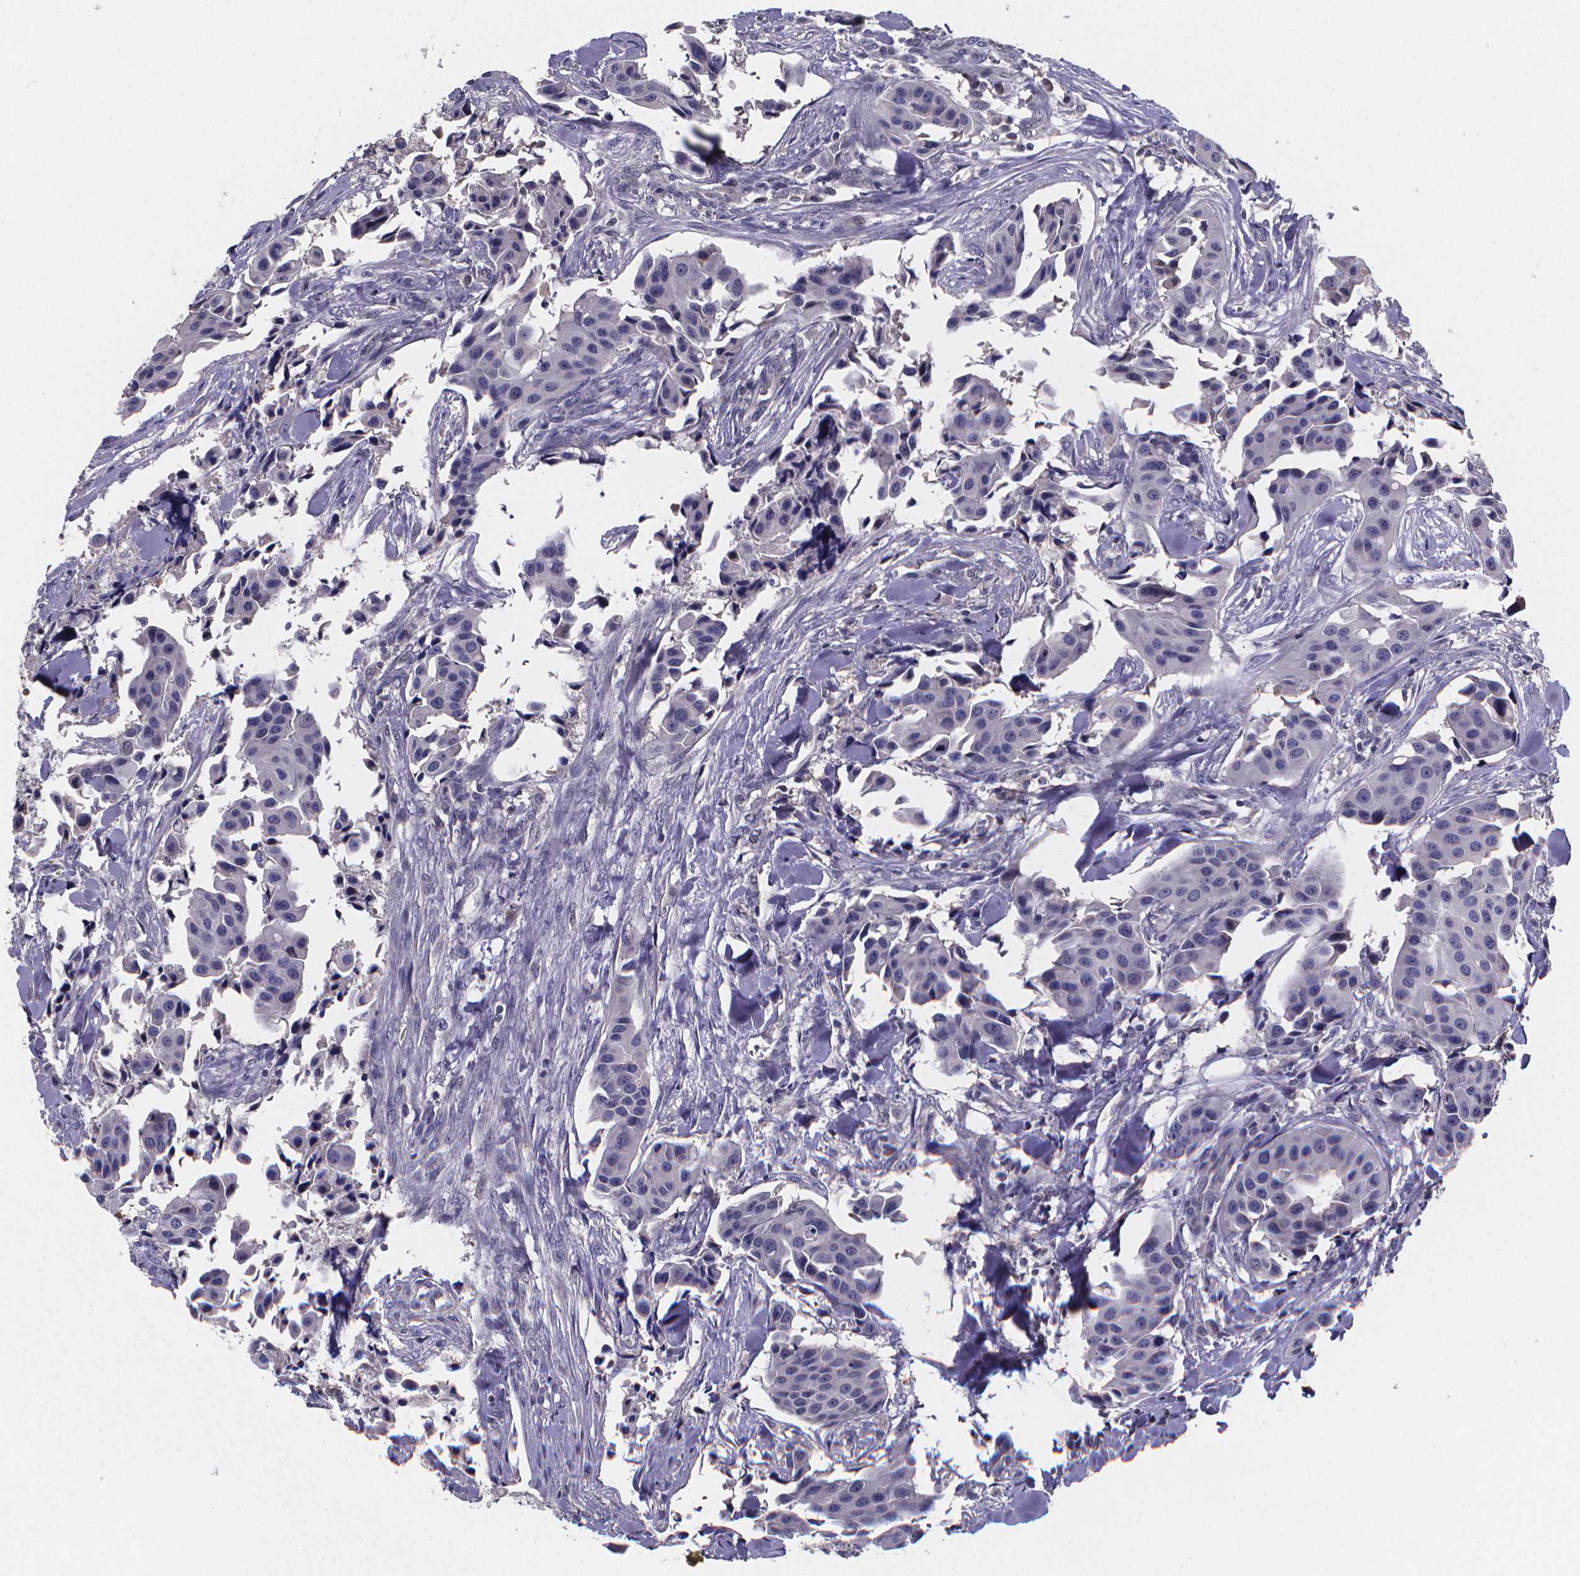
{"staining": {"intensity": "negative", "quantity": "none", "location": "none"}, "tissue": "head and neck cancer", "cell_type": "Tumor cells", "image_type": "cancer", "snomed": [{"axis": "morphology", "description": "Adenocarcinoma, NOS"}, {"axis": "topography", "description": "Head-Neck"}], "caption": "Immunohistochemistry (IHC) of human head and neck adenocarcinoma shows no expression in tumor cells.", "gene": "PAH", "patient": {"sex": "male", "age": 76}}